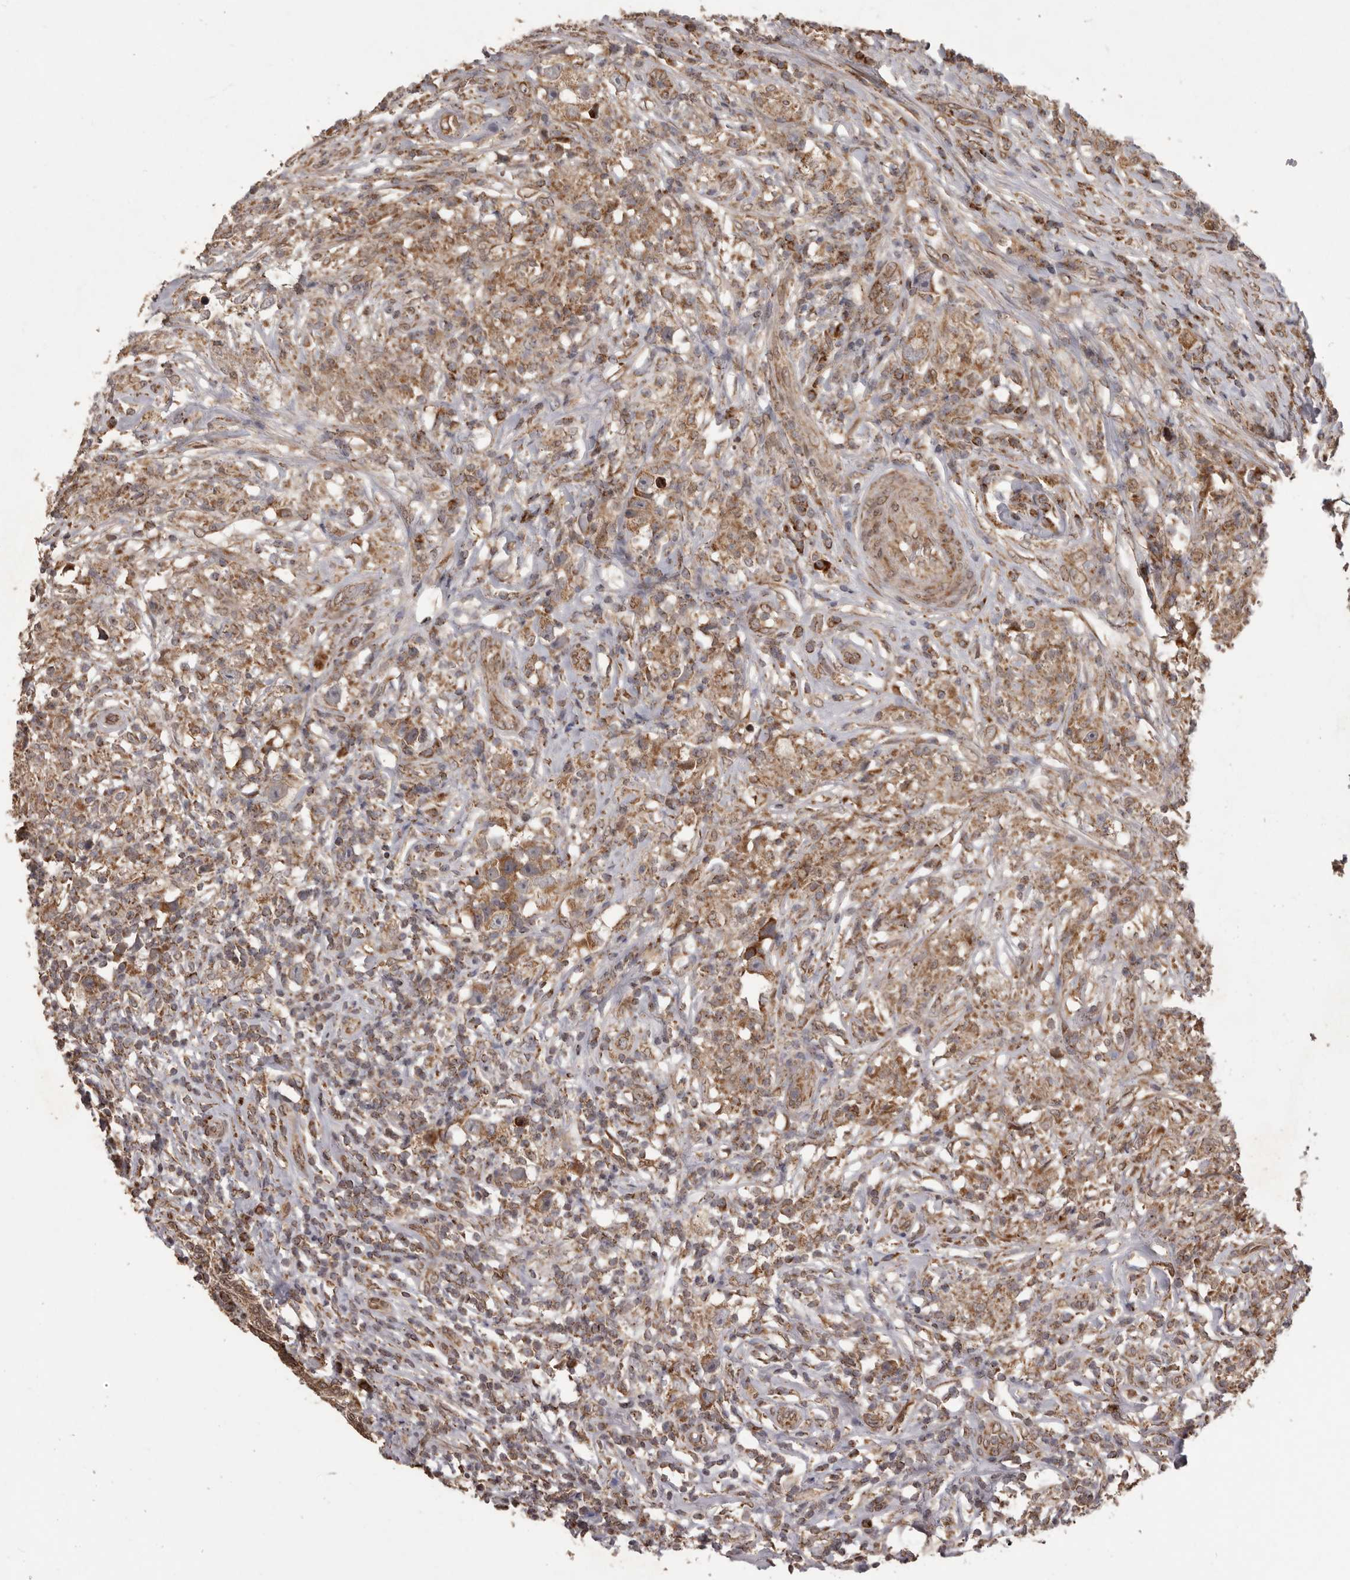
{"staining": {"intensity": "moderate", "quantity": ">75%", "location": "cytoplasmic/membranous"}, "tissue": "testis cancer", "cell_type": "Tumor cells", "image_type": "cancer", "snomed": [{"axis": "morphology", "description": "Seminoma, NOS"}, {"axis": "topography", "description": "Testis"}], "caption": "Protein staining of testis seminoma tissue exhibits moderate cytoplasmic/membranous positivity in about >75% of tumor cells. The staining is performed using DAB brown chromogen to label protein expression. The nuclei are counter-stained blue using hematoxylin.", "gene": "CHRM2", "patient": {"sex": "male", "age": 49}}